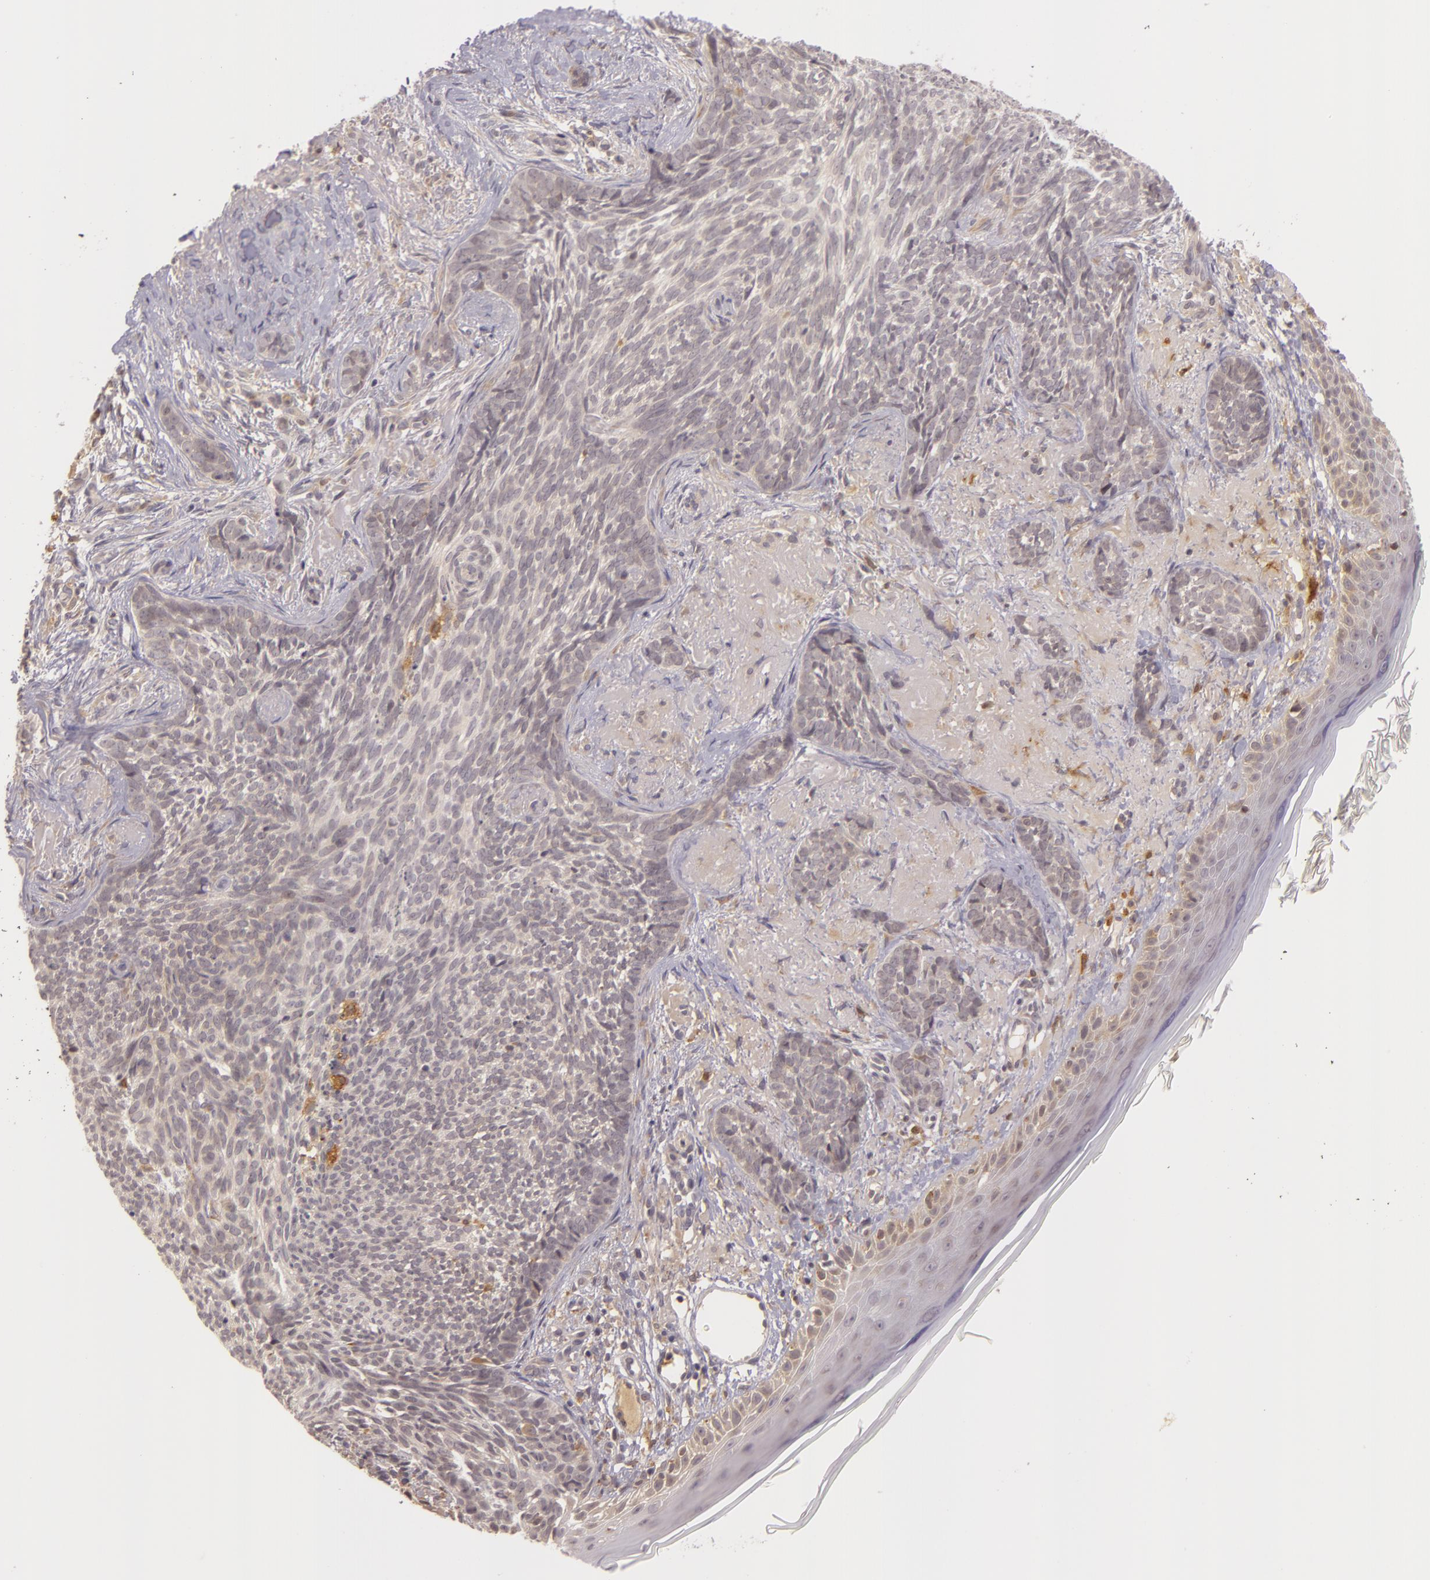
{"staining": {"intensity": "weak", "quantity": ">75%", "location": "cytoplasmic/membranous"}, "tissue": "skin cancer", "cell_type": "Tumor cells", "image_type": "cancer", "snomed": [{"axis": "morphology", "description": "Basal cell carcinoma"}, {"axis": "topography", "description": "Skin"}], "caption": "High-magnification brightfield microscopy of skin cancer stained with DAB (brown) and counterstained with hematoxylin (blue). tumor cells exhibit weak cytoplasmic/membranous positivity is identified in about>75% of cells.", "gene": "PPP1R3F", "patient": {"sex": "female", "age": 81}}